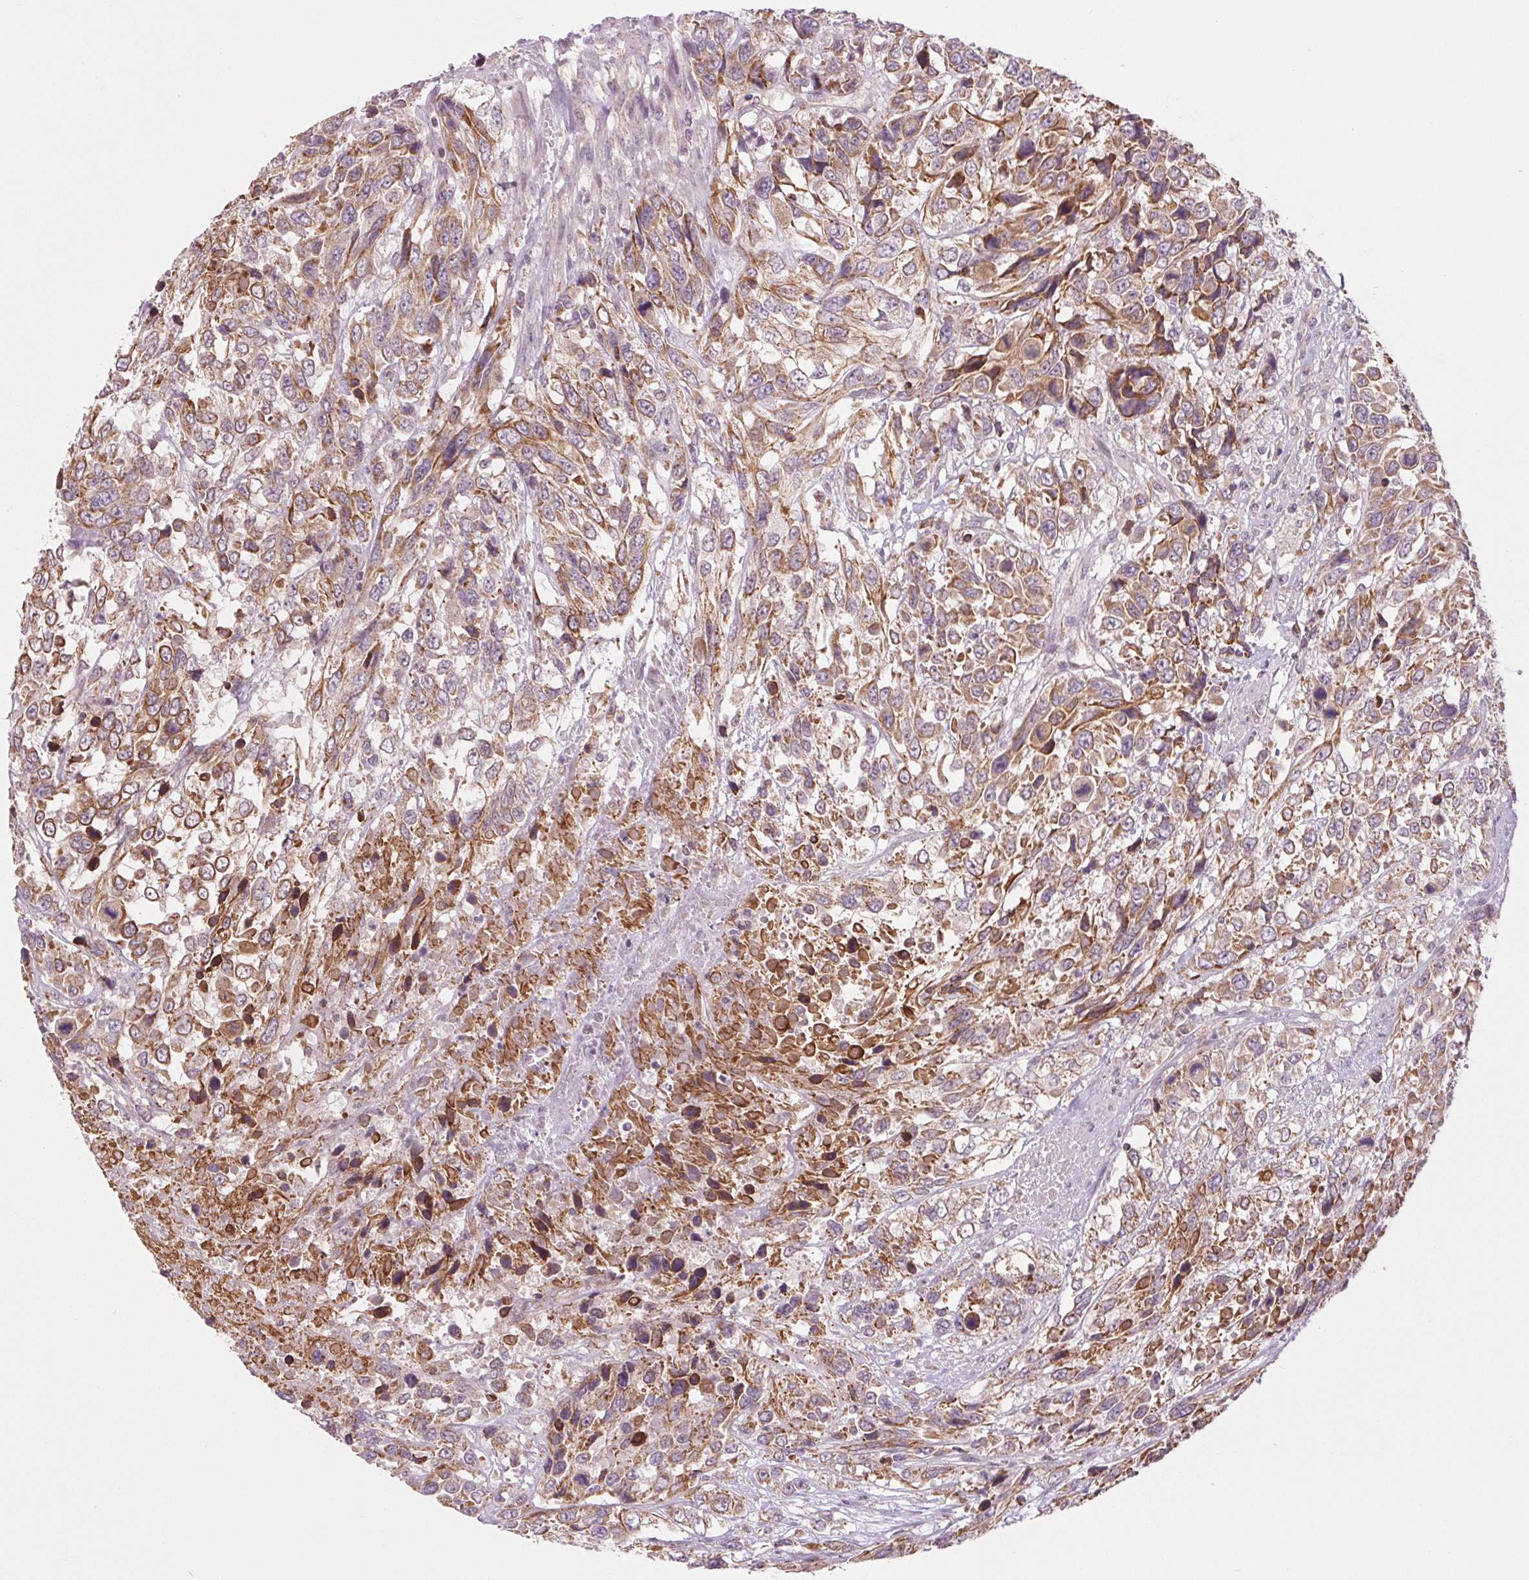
{"staining": {"intensity": "moderate", "quantity": ">75%", "location": "cytoplasmic/membranous"}, "tissue": "urothelial cancer", "cell_type": "Tumor cells", "image_type": "cancer", "snomed": [{"axis": "morphology", "description": "Urothelial carcinoma, High grade"}, {"axis": "topography", "description": "Urinary bladder"}], "caption": "Human urothelial cancer stained with a protein marker demonstrates moderate staining in tumor cells.", "gene": "MAP3K5", "patient": {"sex": "female", "age": 70}}